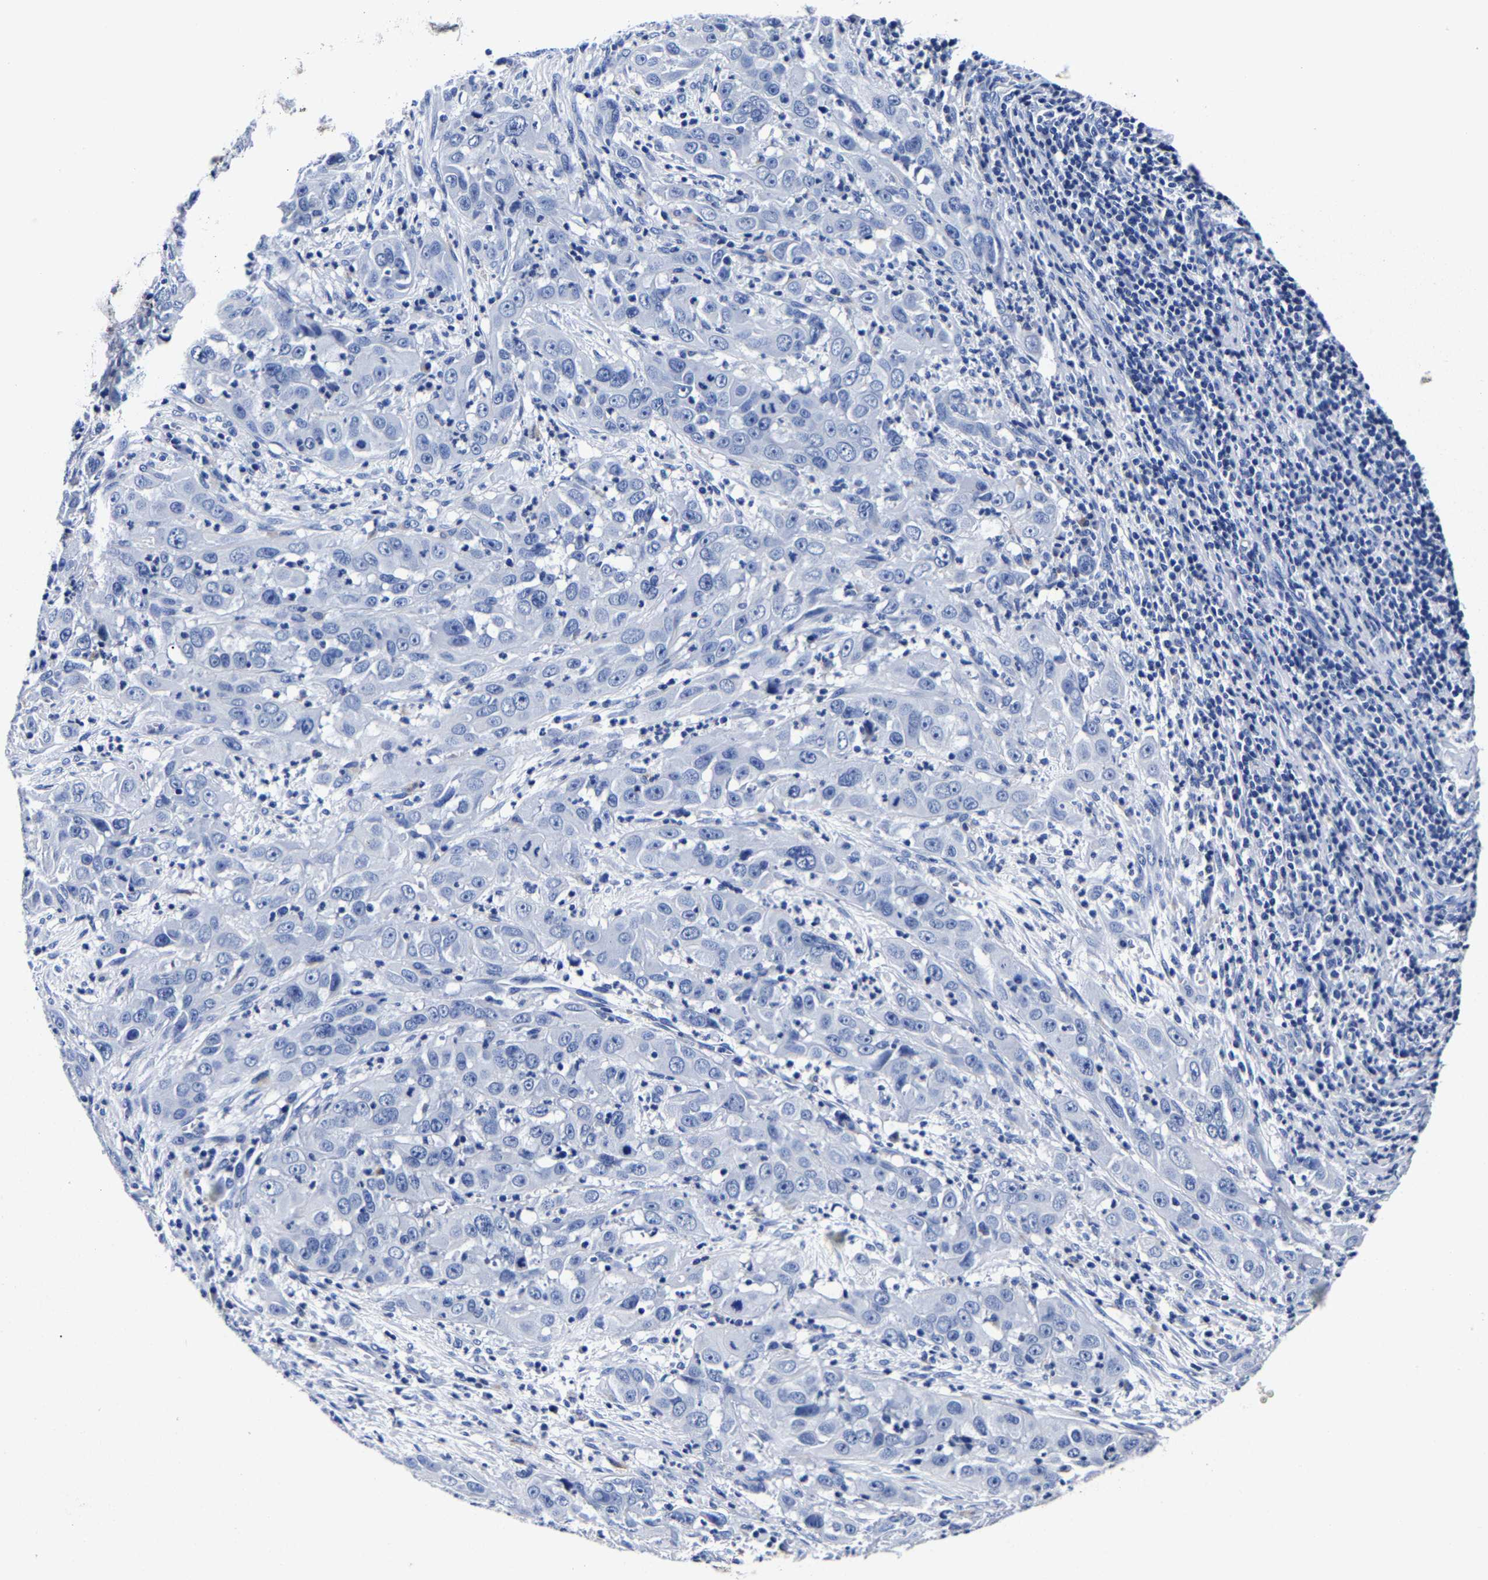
{"staining": {"intensity": "negative", "quantity": "none", "location": "none"}, "tissue": "cervical cancer", "cell_type": "Tumor cells", "image_type": "cancer", "snomed": [{"axis": "morphology", "description": "Squamous cell carcinoma, NOS"}, {"axis": "topography", "description": "Cervix"}], "caption": "Immunohistochemistry (IHC) photomicrograph of neoplastic tissue: cervical cancer stained with DAB shows no significant protein positivity in tumor cells.", "gene": "CPA2", "patient": {"sex": "female", "age": 32}}